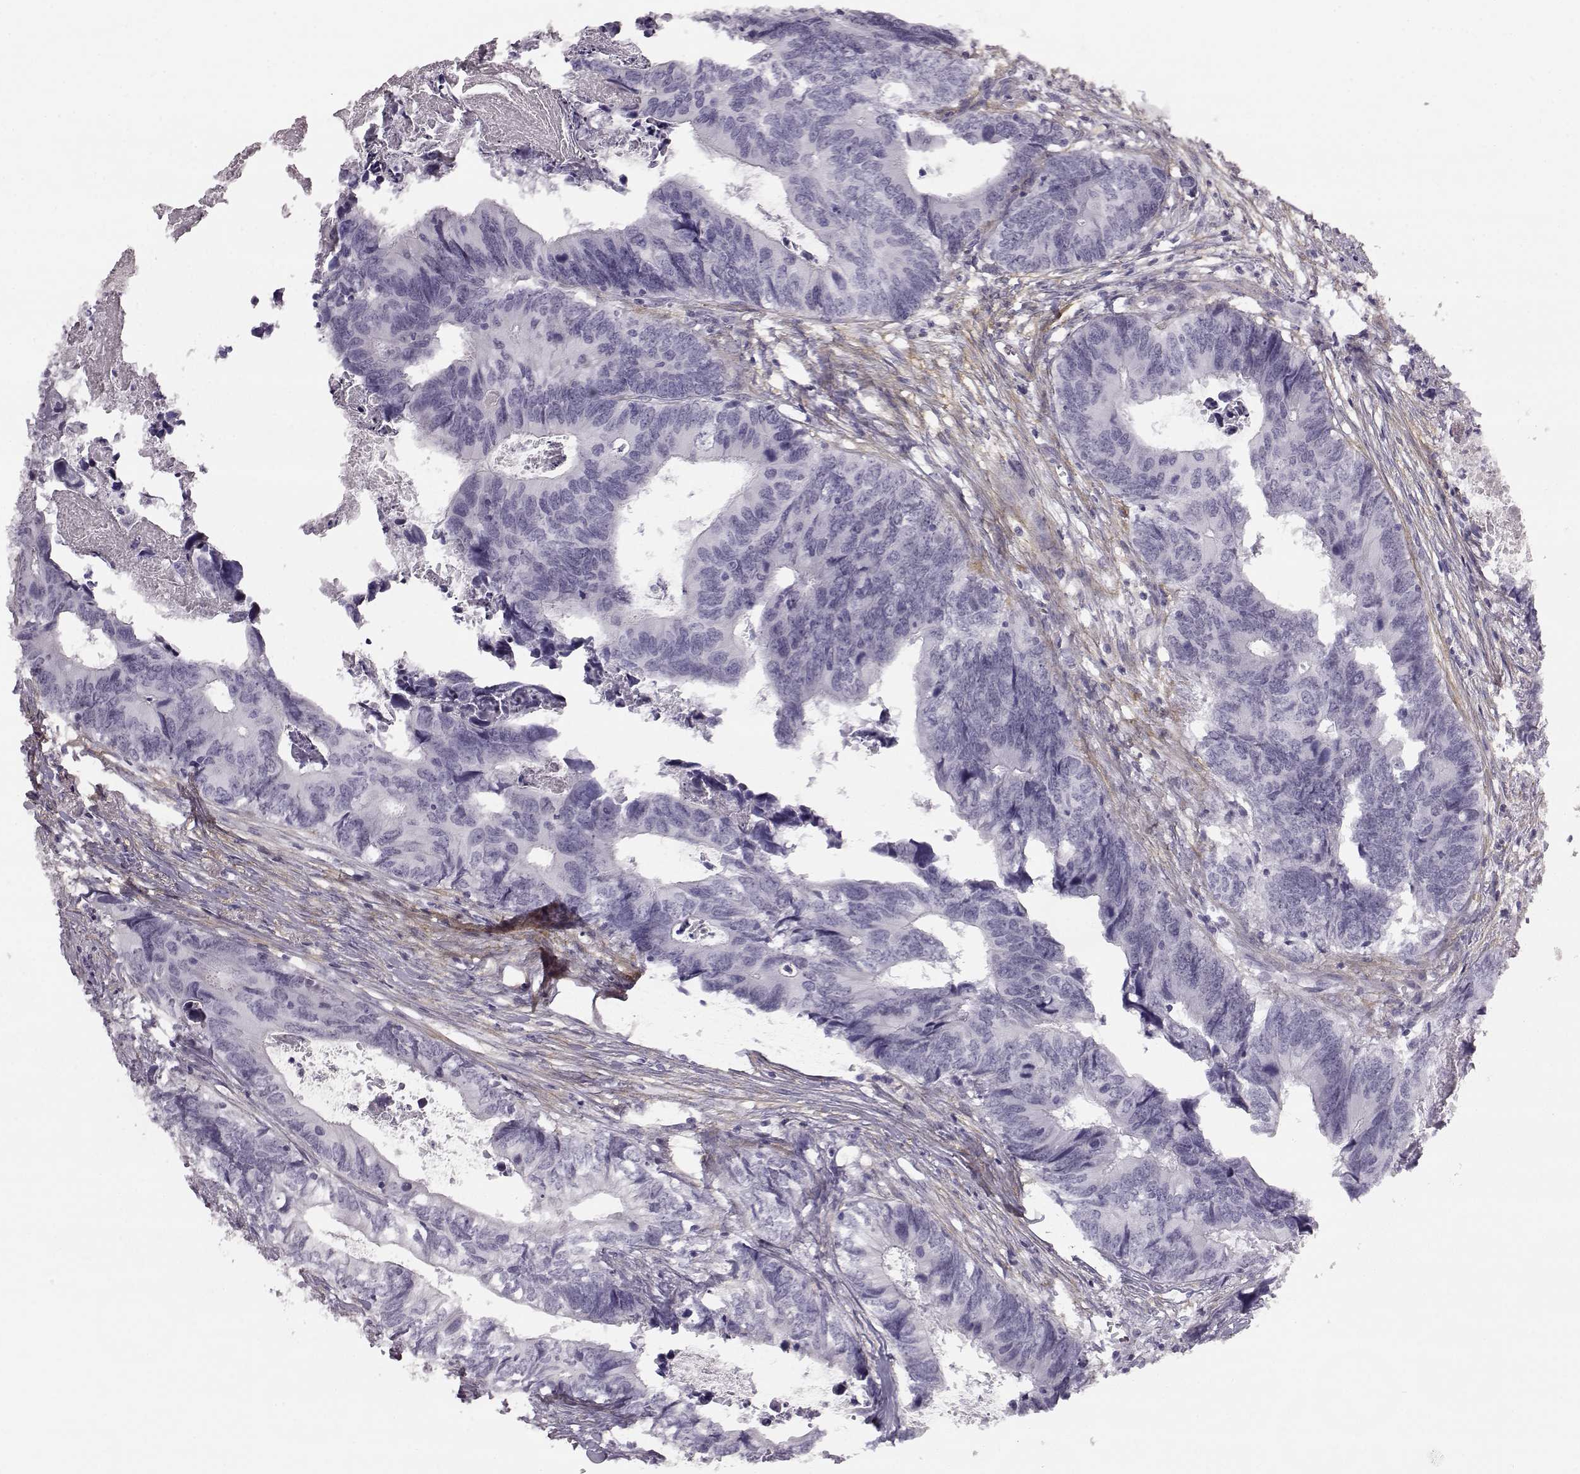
{"staining": {"intensity": "negative", "quantity": "none", "location": "none"}, "tissue": "colorectal cancer", "cell_type": "Tumor cells", "image_type": "cancer", "snomed": [{"axis": "morphology", "description": "Adenocarcinoma, NOS"}, {"axis": "topography", "description": "Colon"}], "caption": "This is an IHC micrograph of adenocarcinoma (colorectal). There is no staining in tumor cells.", "gene": "TRIM69", "patient": {"sex": "female", "age": 82}}